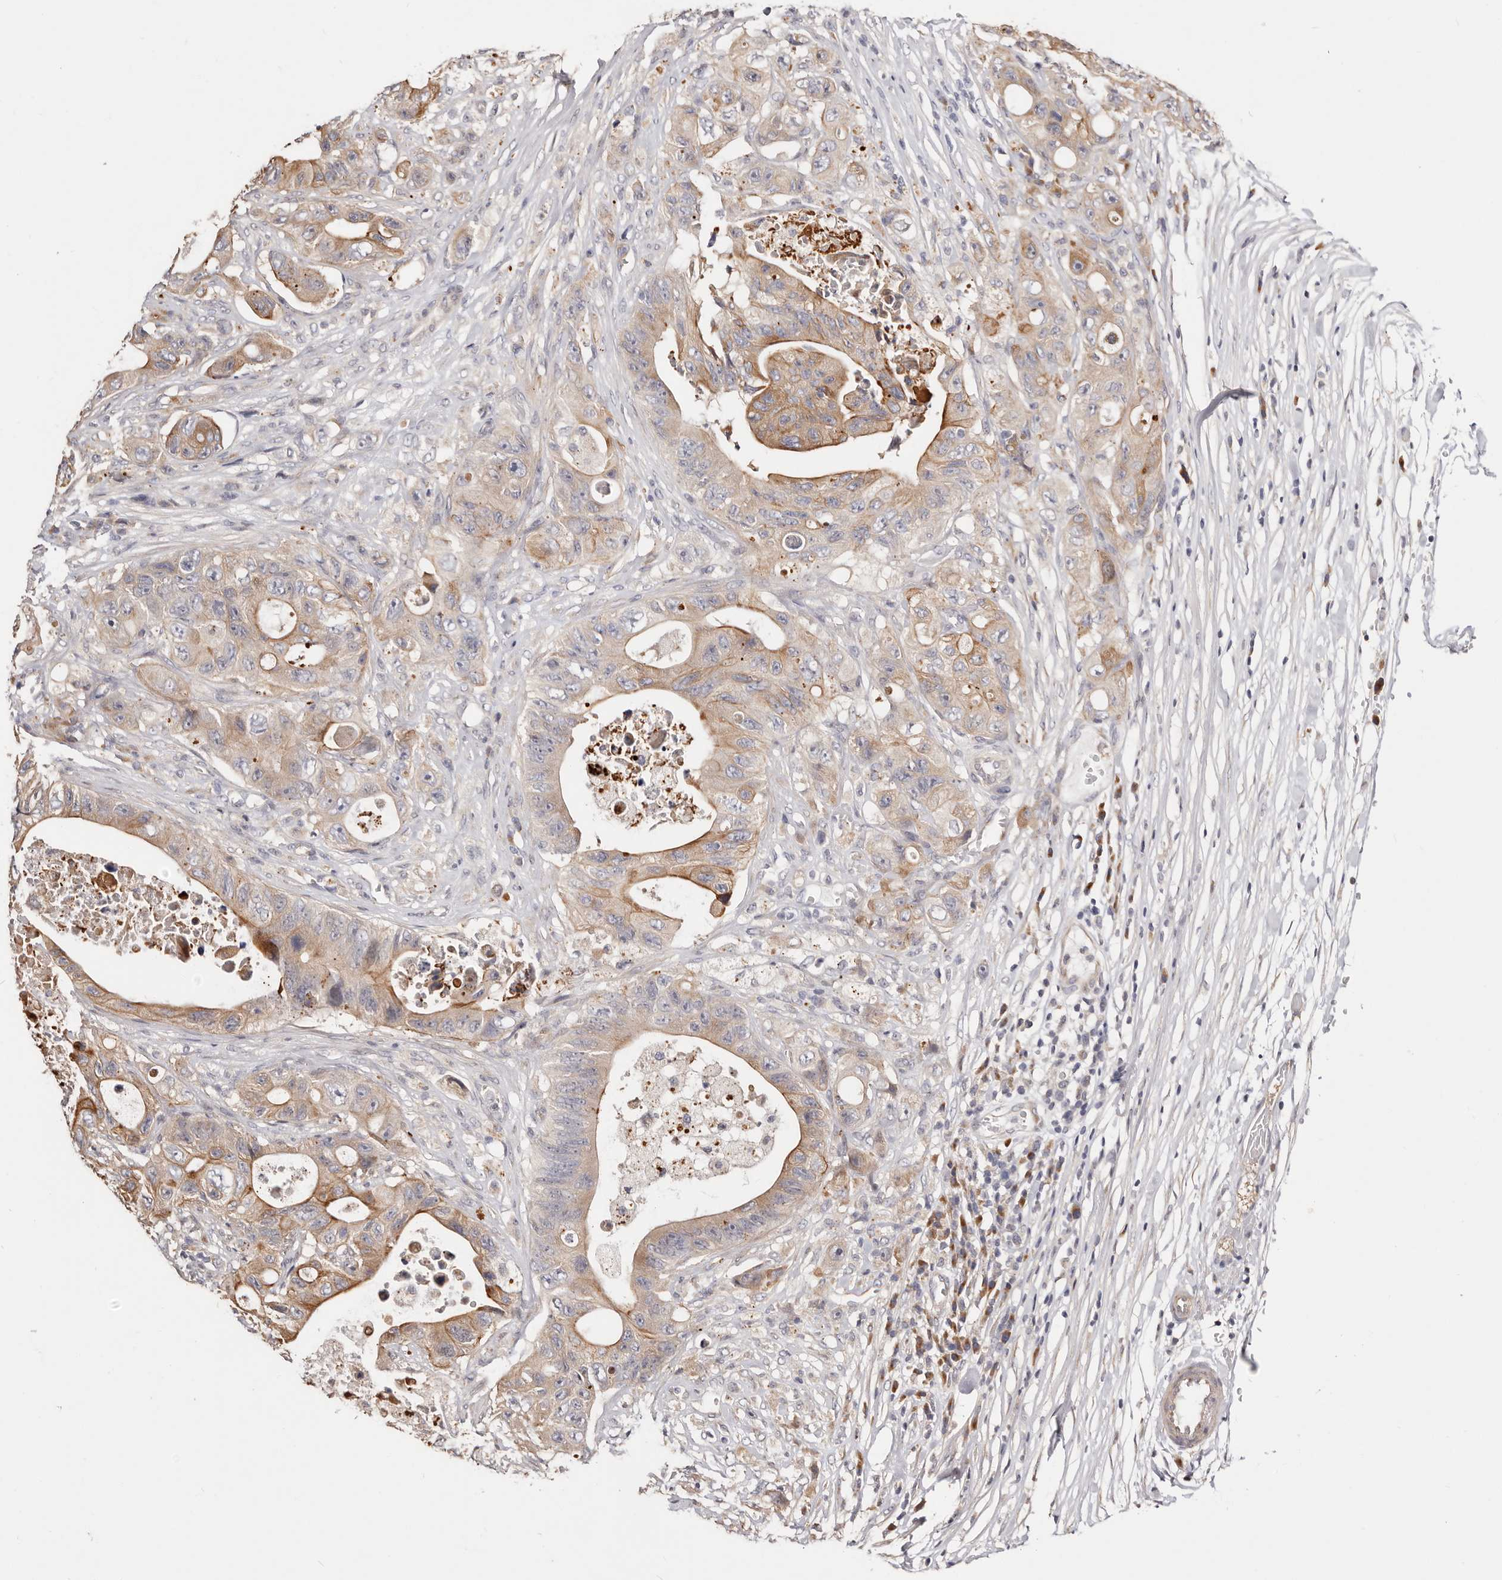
{"staining": {"intensity": "moderate", "quantity": "25%-75%", "location": "cytoplasmic/membranous"}, "tissue": "colorectal cancer", "cell_type": "Tumor cells", "image_type": "cancer", "snomed": [{"axis": "morphology", "description": "Adenocarcinoma, NOS"}, {"axis": "topography", "description": "Colon"}], "caption": "Immunohistochemical staining of human colorectal adenocarcinoma demonstrates medium levels of moderate cytoplasmic/membranous protein staining in approximately 25%-75% of tumor cells.", "gene": "USP33", "patient": {"sex": "female", "age": 46}}